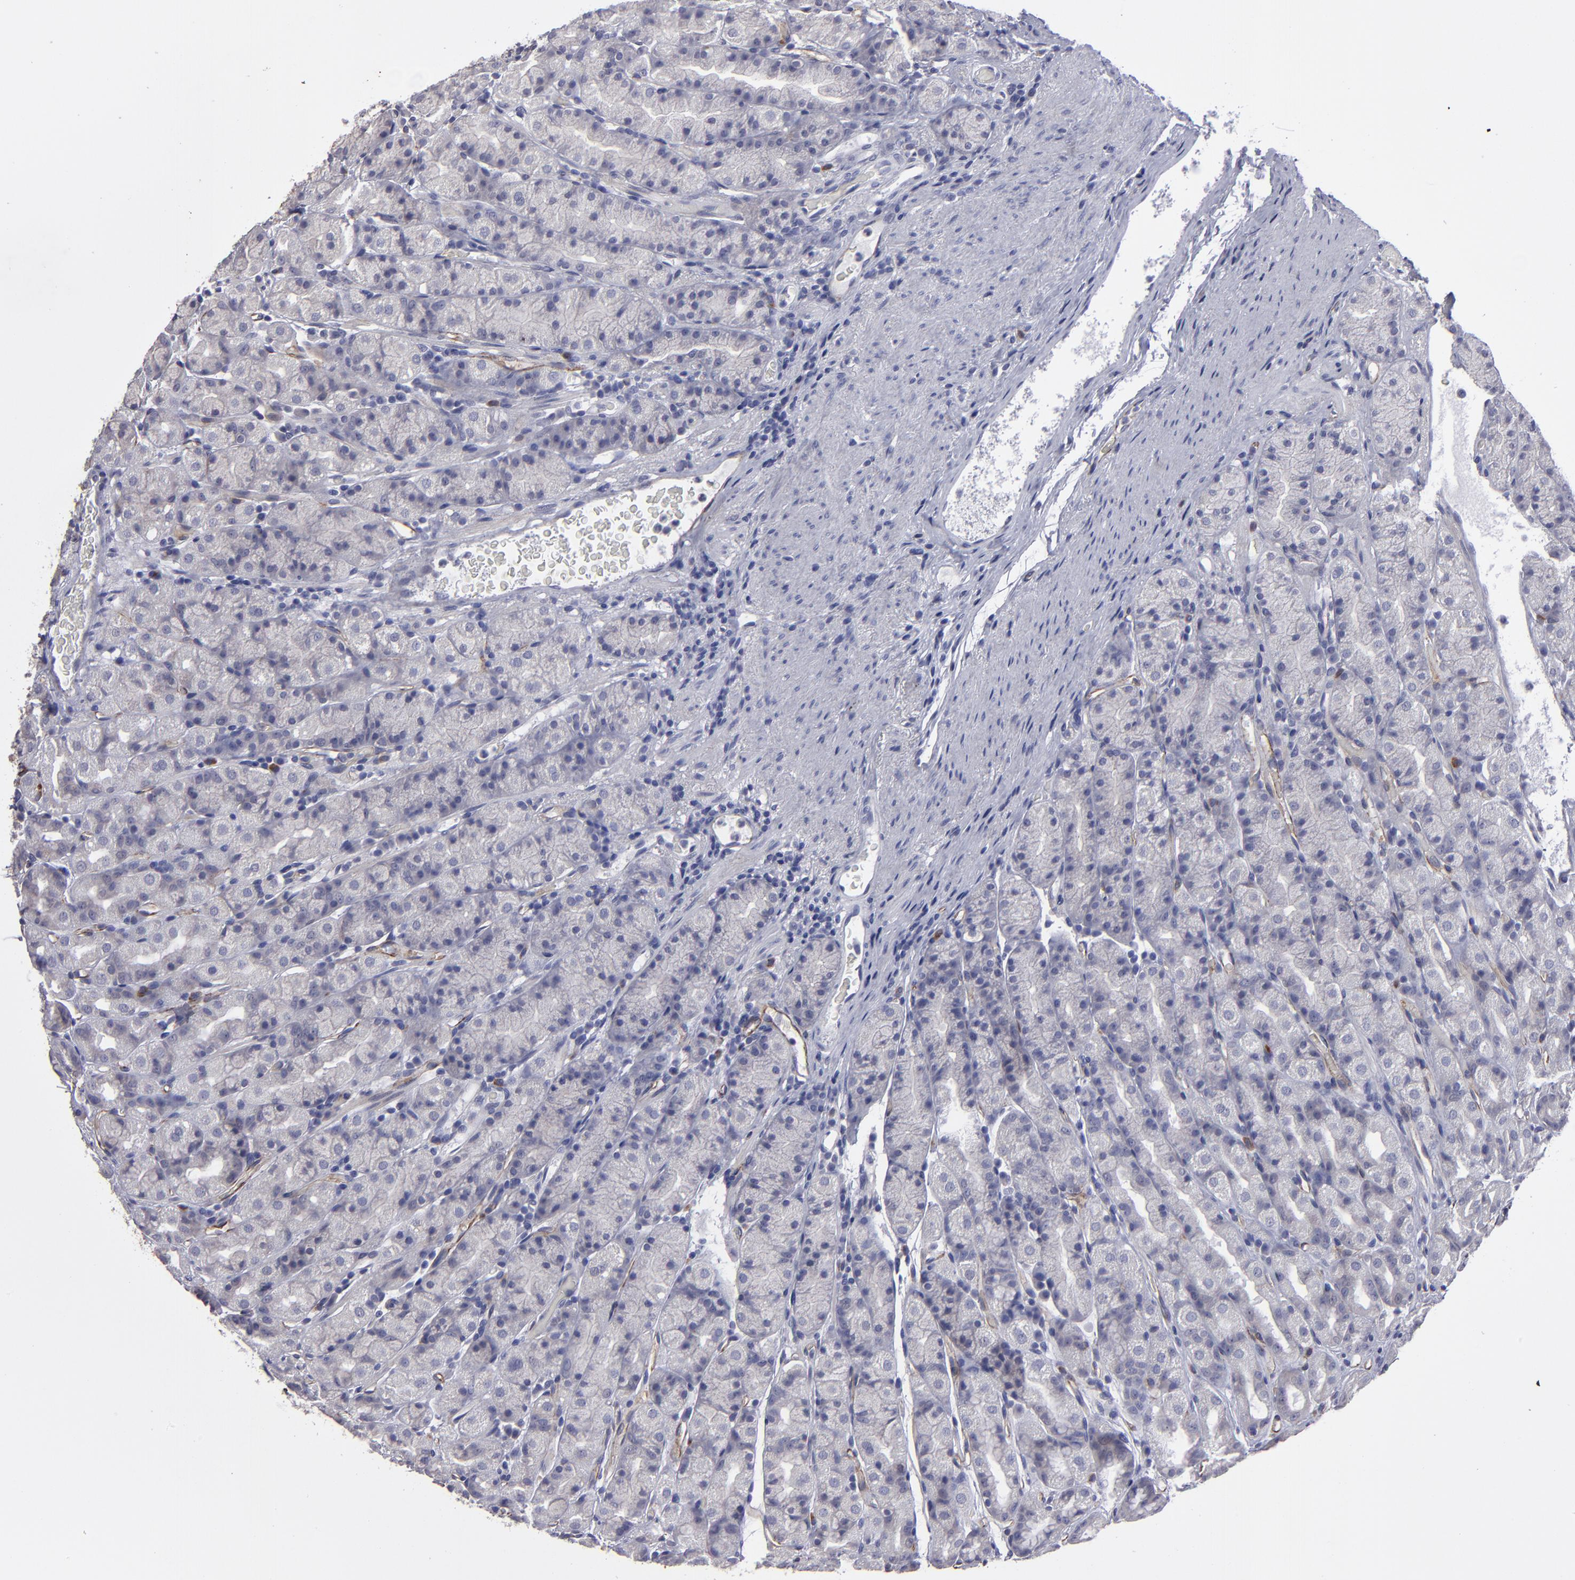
{"staining": {"intensity": "moderate", "quantity": "<25%", "location": "cytoplasmic/membranous"}, "tissue": "stomach", "cell_type": "Glandular cells", "image_type": "normal", "snomed": [{"axis": "morphology", "description": "Normal tissue, NOS"}, {"axis": "topography", "description": "Stomach, upper"}], "caption": "Stomach stained with DAB IHC exhibits low levels of moderate cytoplasmic/membranous staining in approximately <25% of glandular cells.", "gene": "ZNF175", "patient": {"sex": "male", "age": 68}}